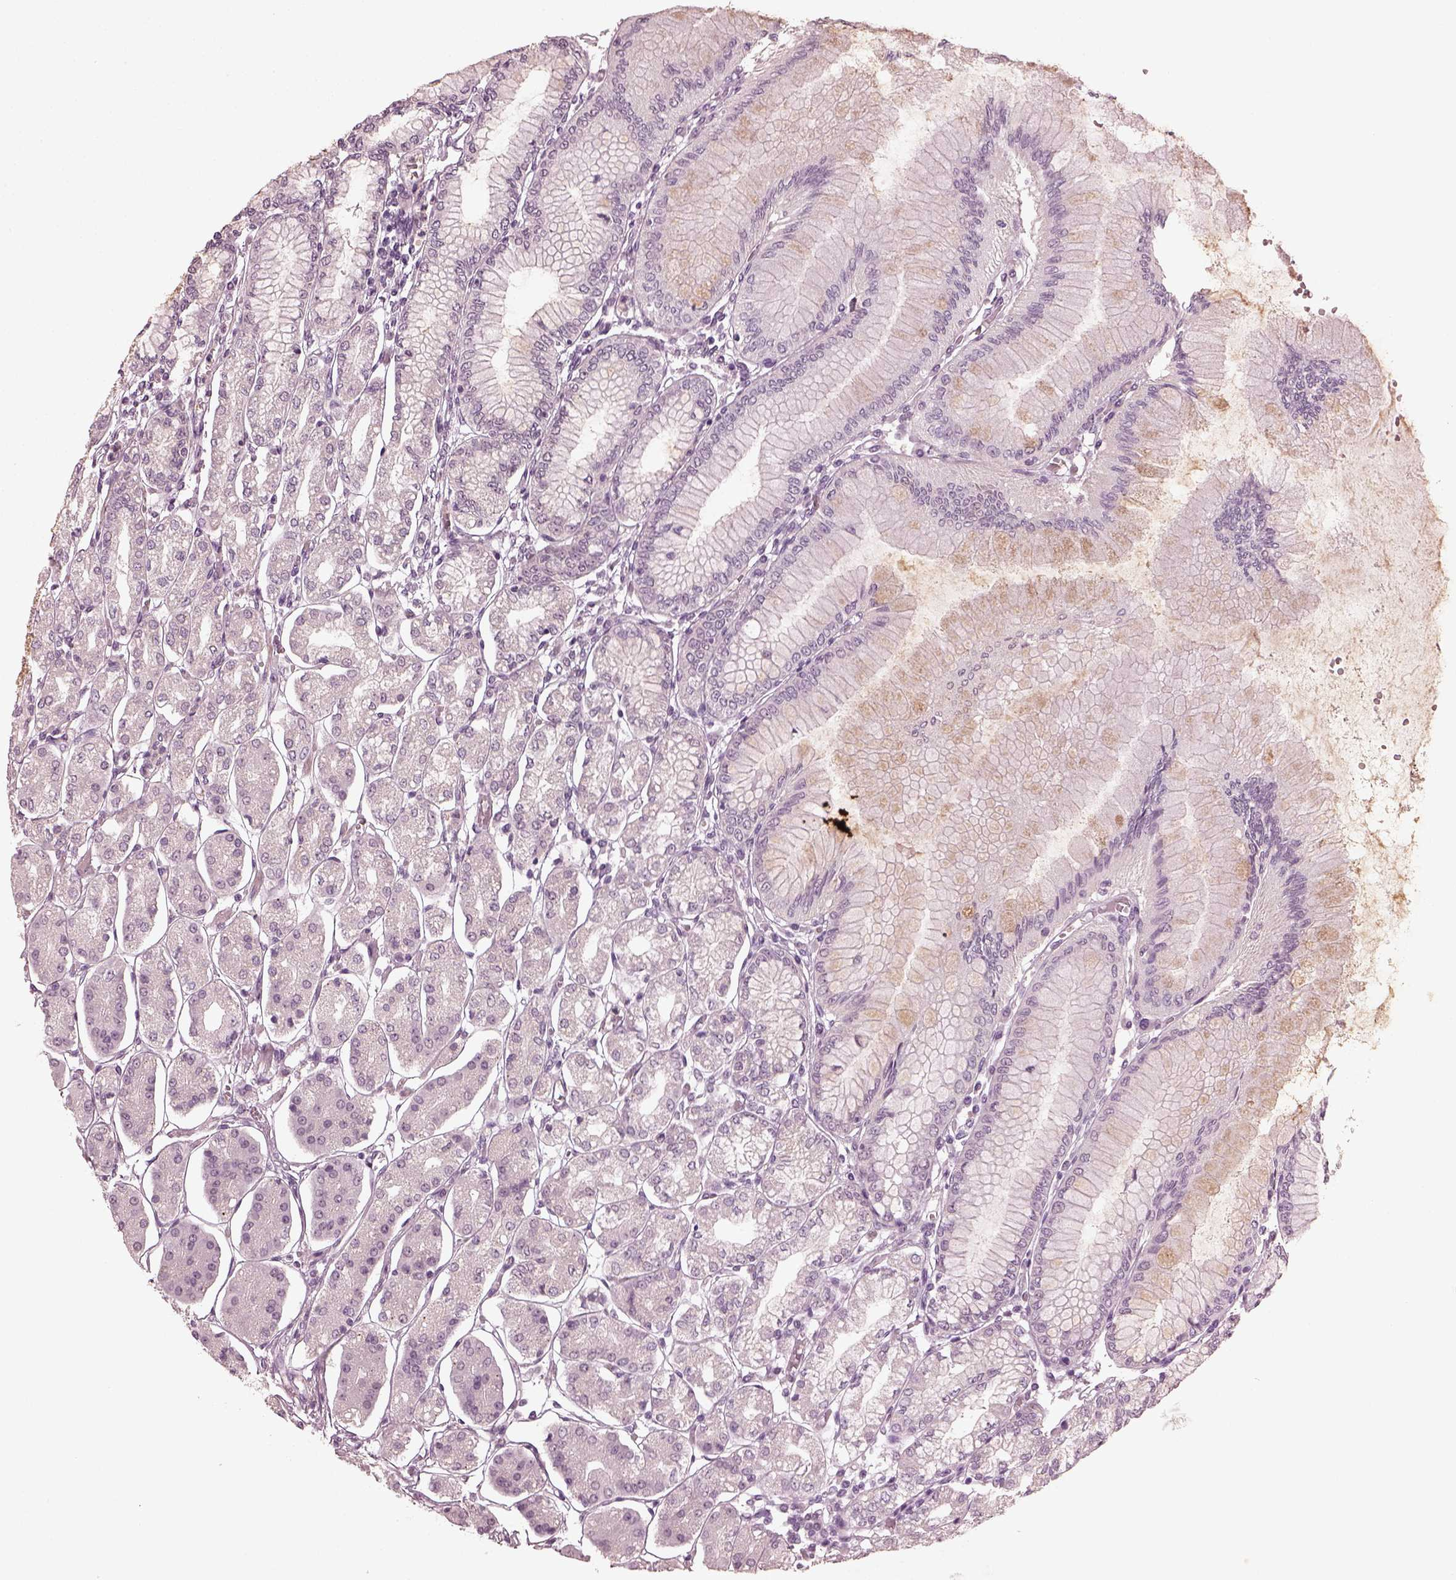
{"staining": {"intensity": "negative", "quantity": "none", "location": "none"}, "tissue": "stomach", "cell_type": "Glandular cells", "image_type": "normal", "snomed": [{"axis": "morphology", "description": "Normal tissue, NOS"}, {"axis": "topography", "description": "Skeletal muscle"}, {"axis": "topography", "description": "Stomach"}], "caption": "Glandular cells show no significant protein expression in normal stomach. (Stains: DAB immunohistochemistry with hematoxylin counter stain, Microscopy: brightfield microscopy at high magnification).", "gene": "CCDC170", "patient": {"sex": "female", "age": 57}}